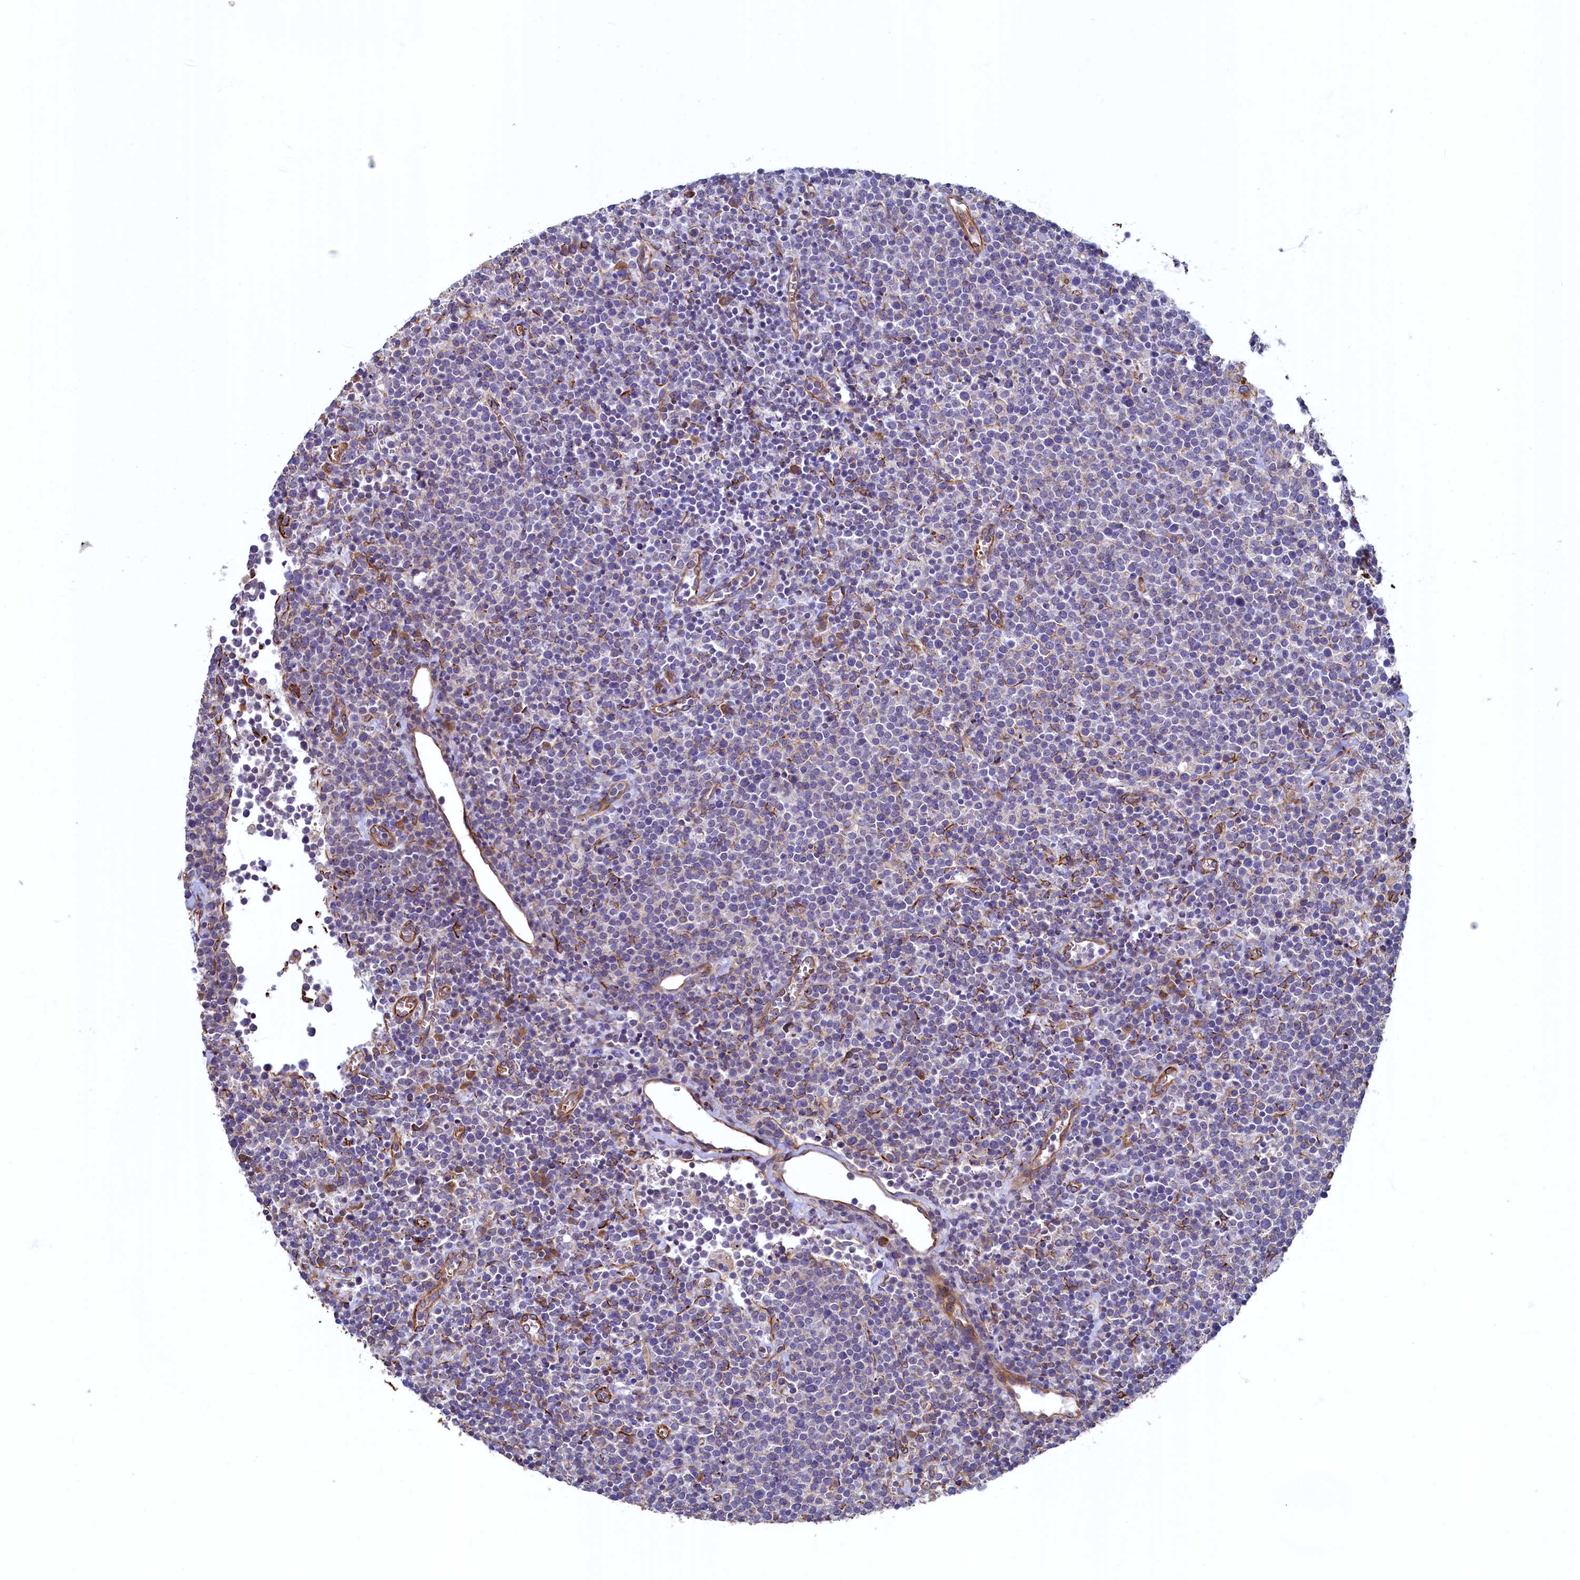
{"staining": {"intensity": "negative", "quantity": "none", "location": "none"}, "tissue": "lymphoma", "cell_type": "Tumor cells", "image_type": "cancer", "snomed": [{"axis": "morphology", "description": "Malignant lymphoma, non-Hodgkin's type, High grade"}, {"axis": "topography", "description": "Lymph node"}], "caption": "IHC of lymphoma displays no positivity in tumor cells.", "gene": "LRRC57", "patient": {"sex": "male", "age": 61}}